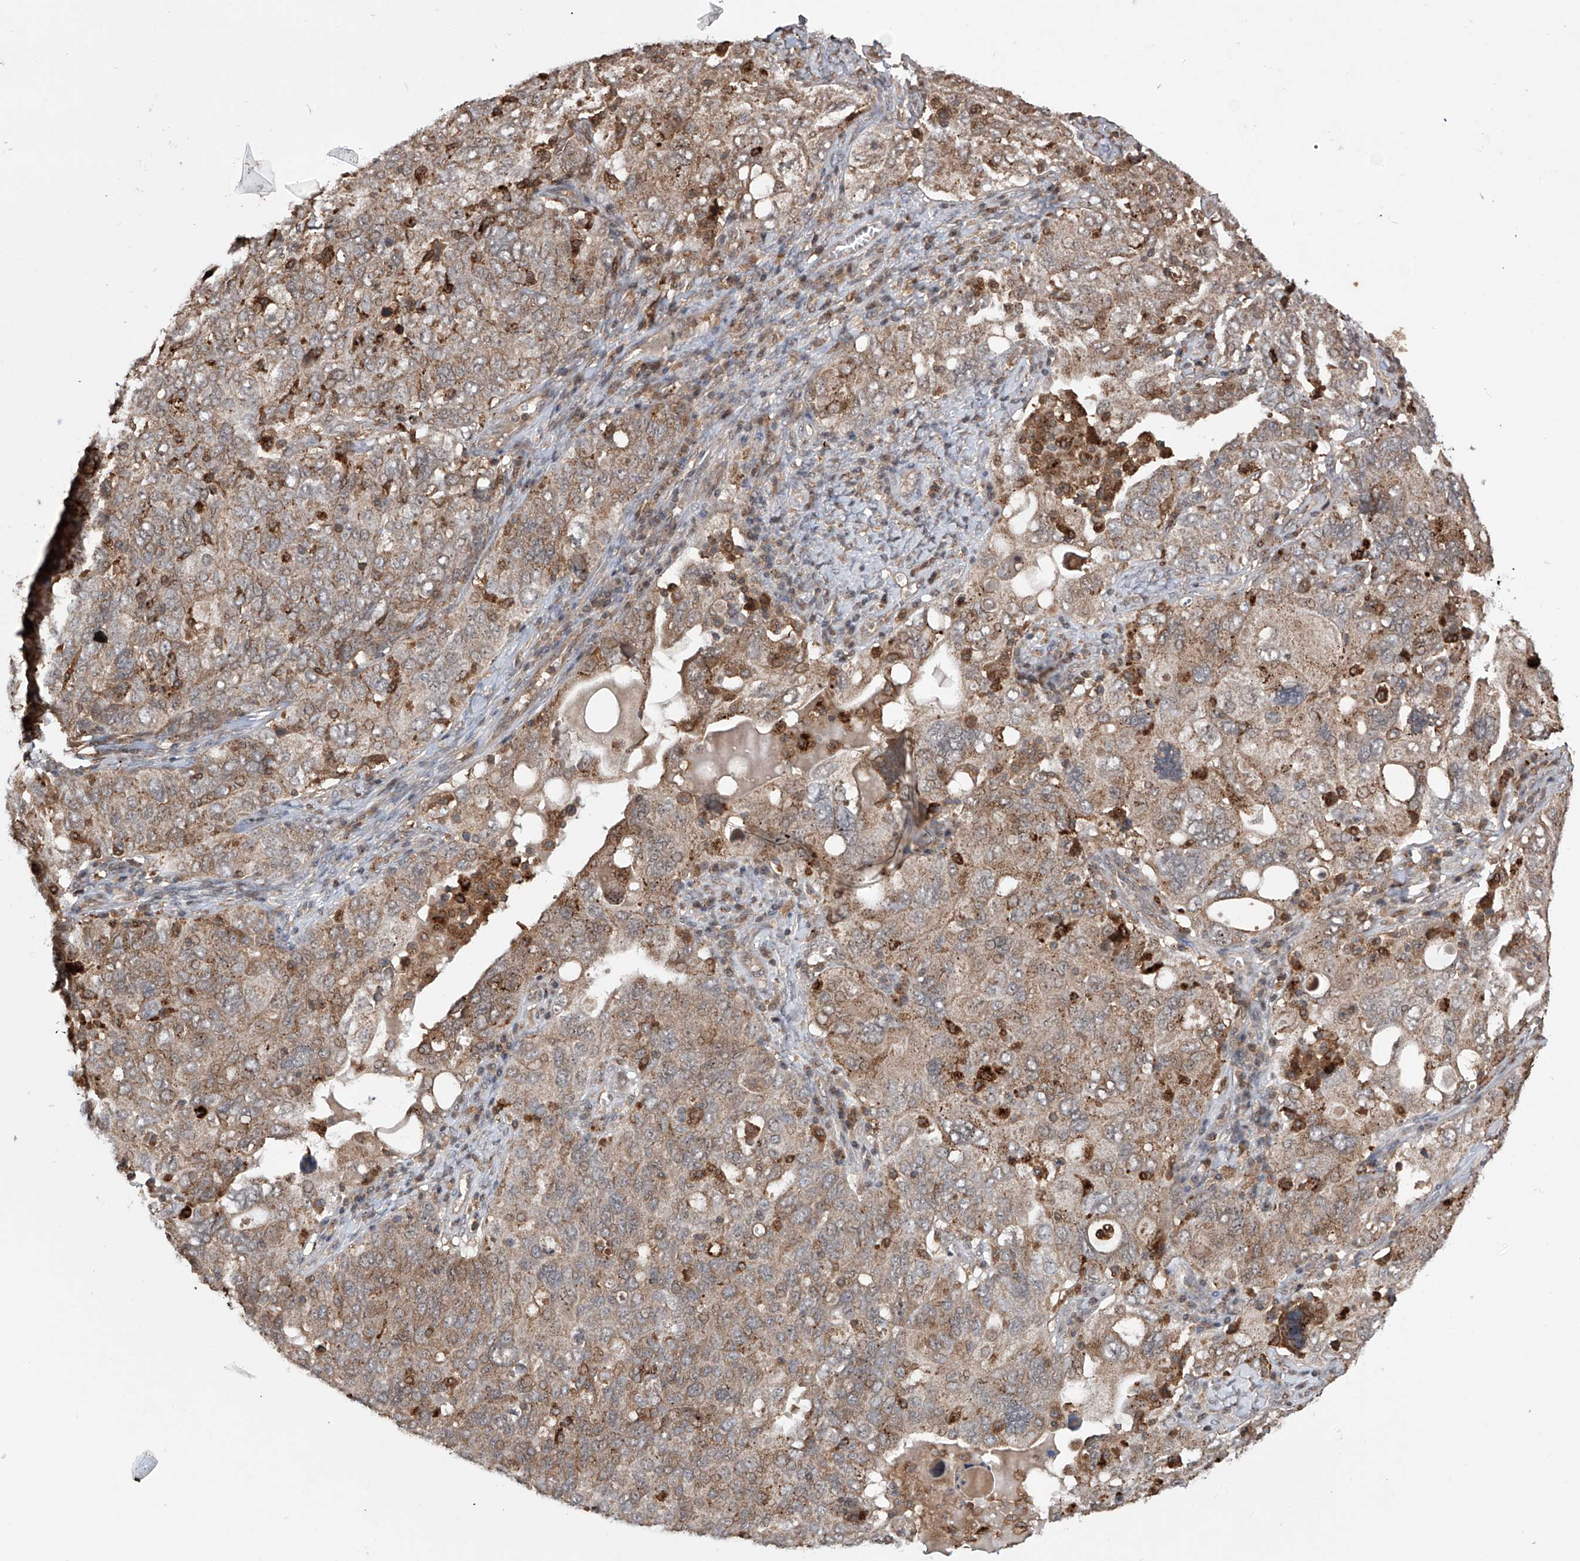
{"staining": {"intensity": "moderate", "quantity": "<25%", "location": "cytoplasmic/membranous"}, "tissue": "ovarian cancer", "cell_type": "Tumor cells", "image_type": "cancer", "snomed": [{"axis": "morphology", "description": "Carcinoma, endometroid"}, {"axis": "topography", "description": "Ovary"}], "caption": "Immunohistochemistry (IHC) (DAB (3,3'-diaminobenzidine)) staining of human ovarian cancer (endometroid carcinoma) demonstrates moderate cytoplasmic/membranous protein staining in about <25% of tumor cells.", "gene": "HOXC8", "patient": {"sex": "female", "age": 62}}